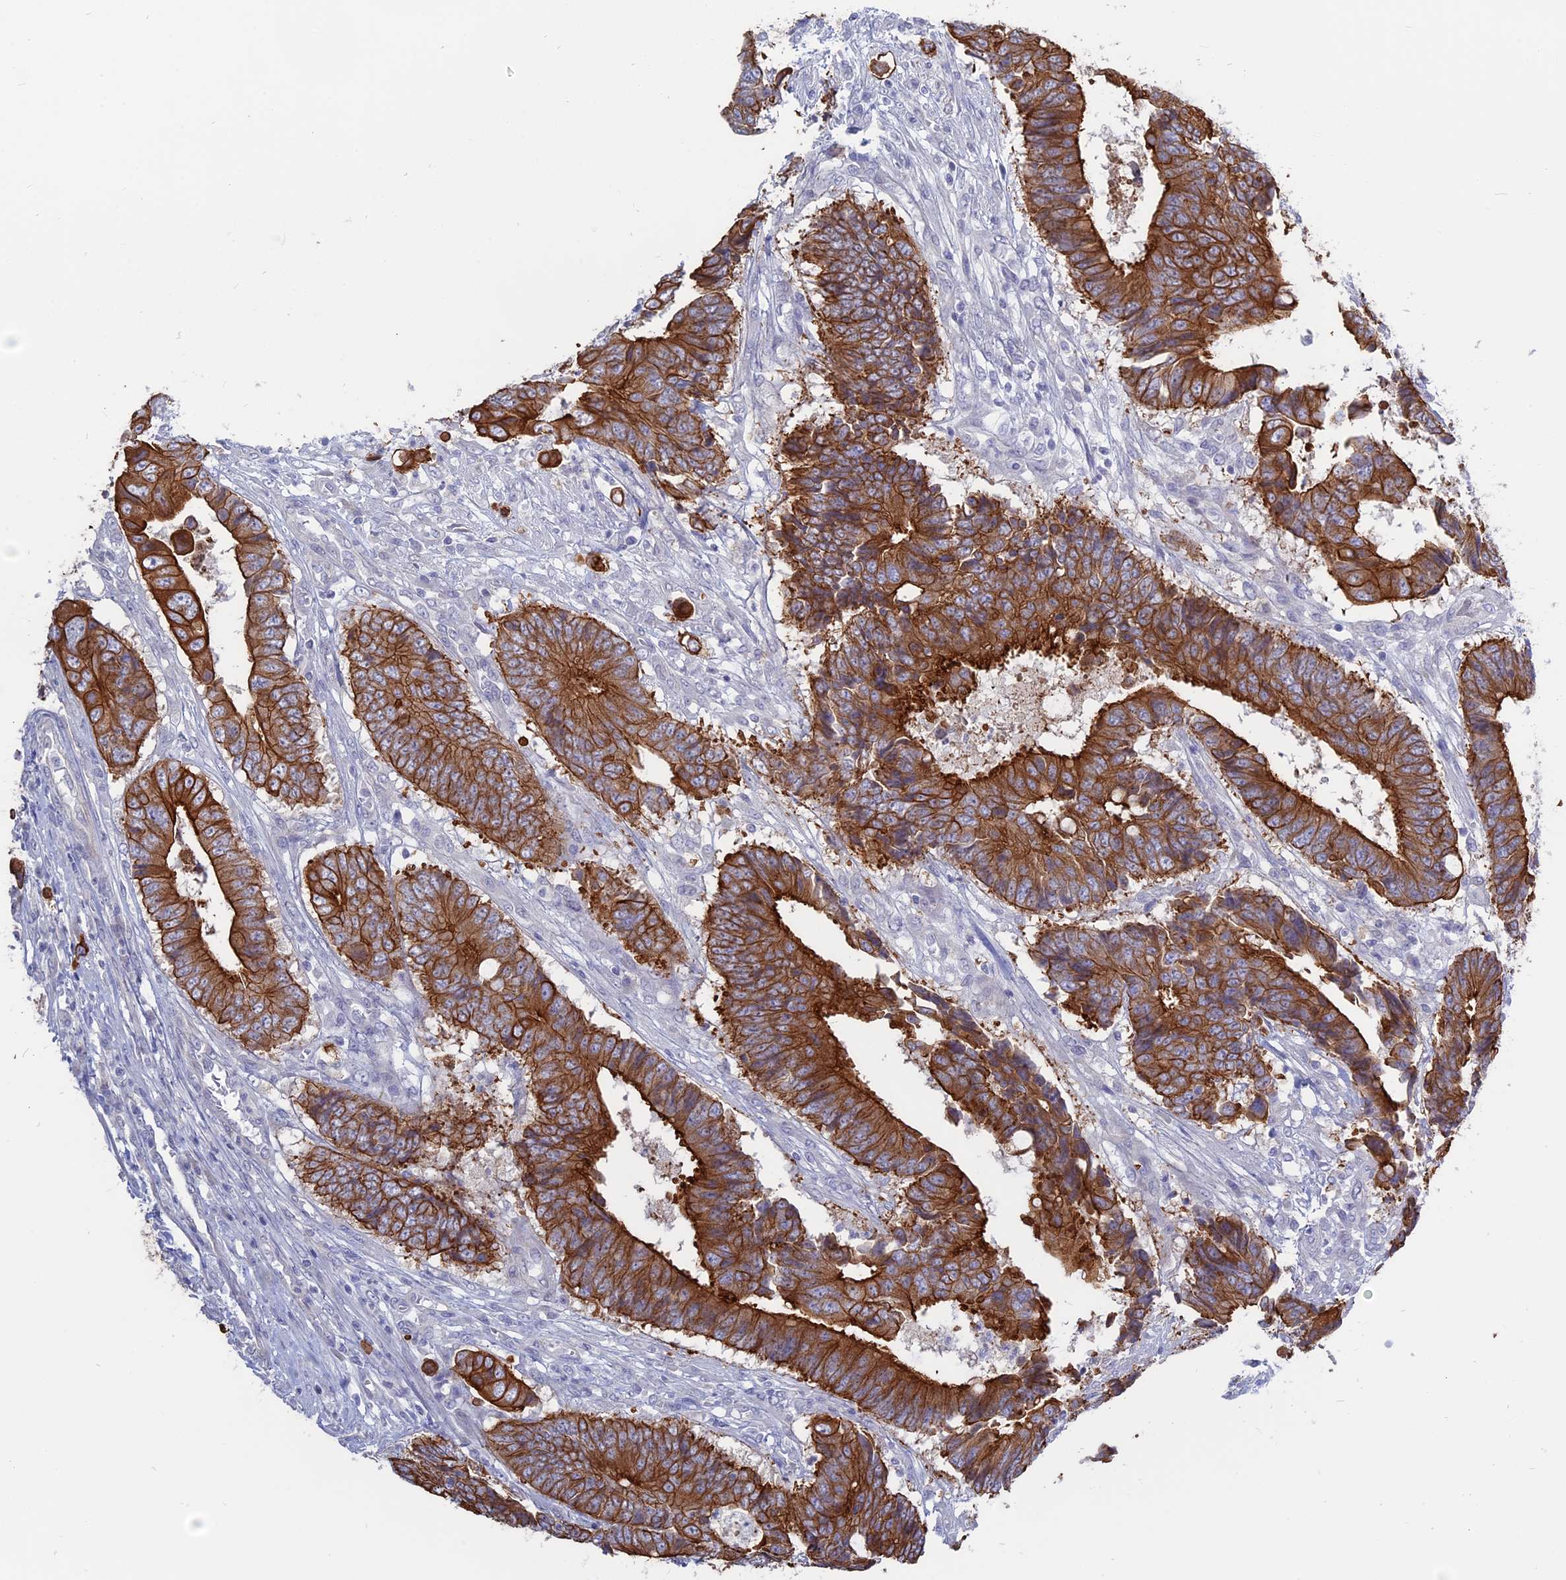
{"staining": {"intensity": "strong", "quantity": ">75%", "location": "cytoplasmic/membranous"}, "tissue": "colorectal cancer", "cell_type": "Tumor cells", "image_type": "cancer", "snomed": [{"axis": "morphology", "description": "Adenocarcinoma, NOS"}, {"axis": "topography", "description": "Rectum"}], "caption": "Colorectal cancer tissue demonstrates strong cytoplasmic/membranous expression in about >75% of tumor cells", "gene": "MYO5B", "patient": {"sex": "male", "age": 84}}